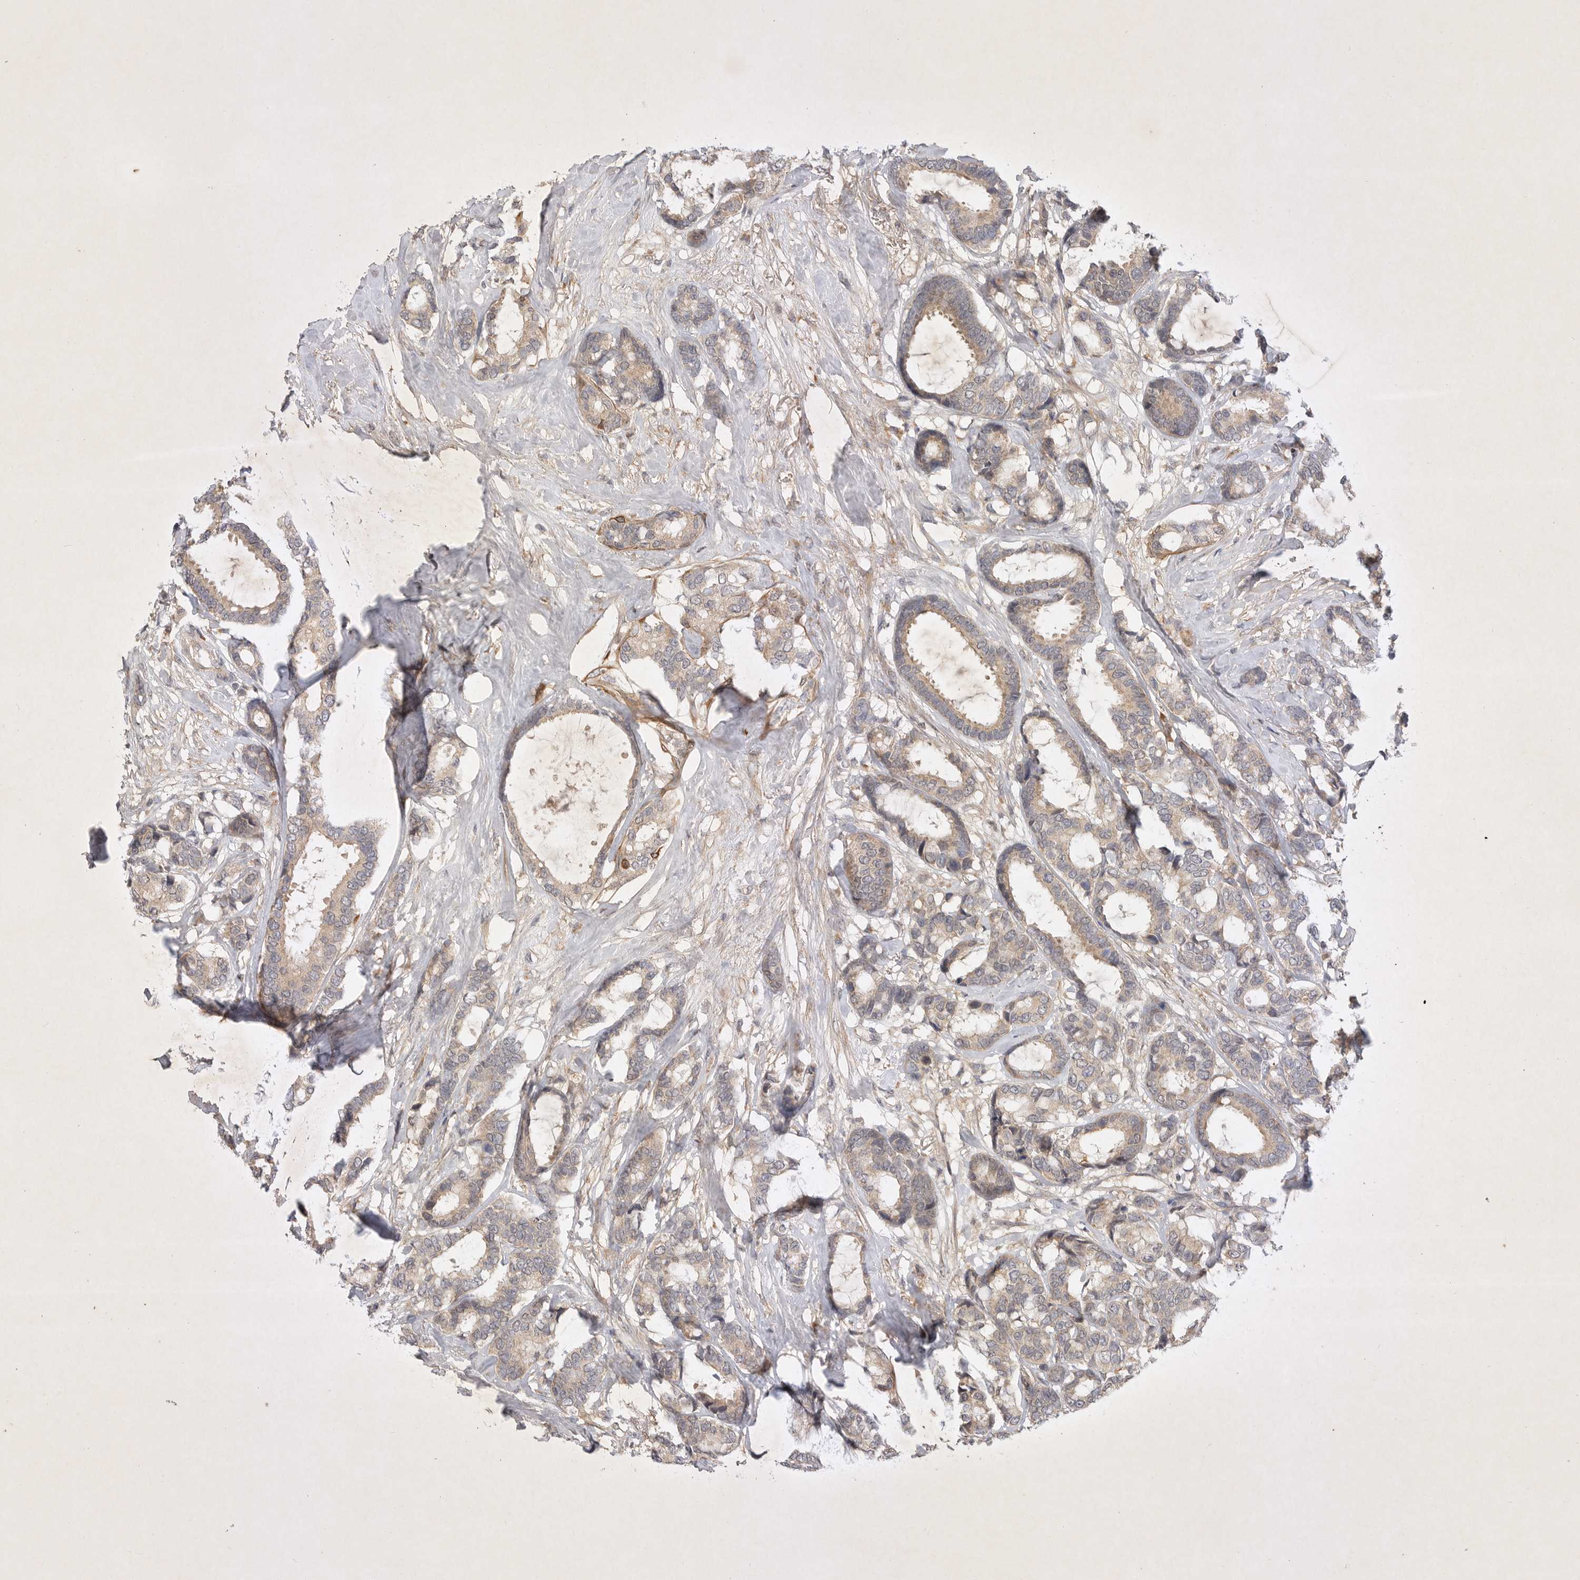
{"staining": {"intensity": "weak", "quantity": ">75%", "location": "cytoplasmic/membranous"}, "tissue": "breast cancer", "cell_type": "Tumor cells", "image_type": "cancer", "snomed": [{"axis": "morphology", "description": "Duct carcinoma"}, {"axis": "topography", "description": "Breast"}], "caption": "Protein expression analysis of human breast infiltrating ductal carcinoma reveals weak cytoplasmic/membranous staining in about >75% of tumor cells.", "gene": "PTPDC1", "patient": {"sex": "female", "age": 87}}